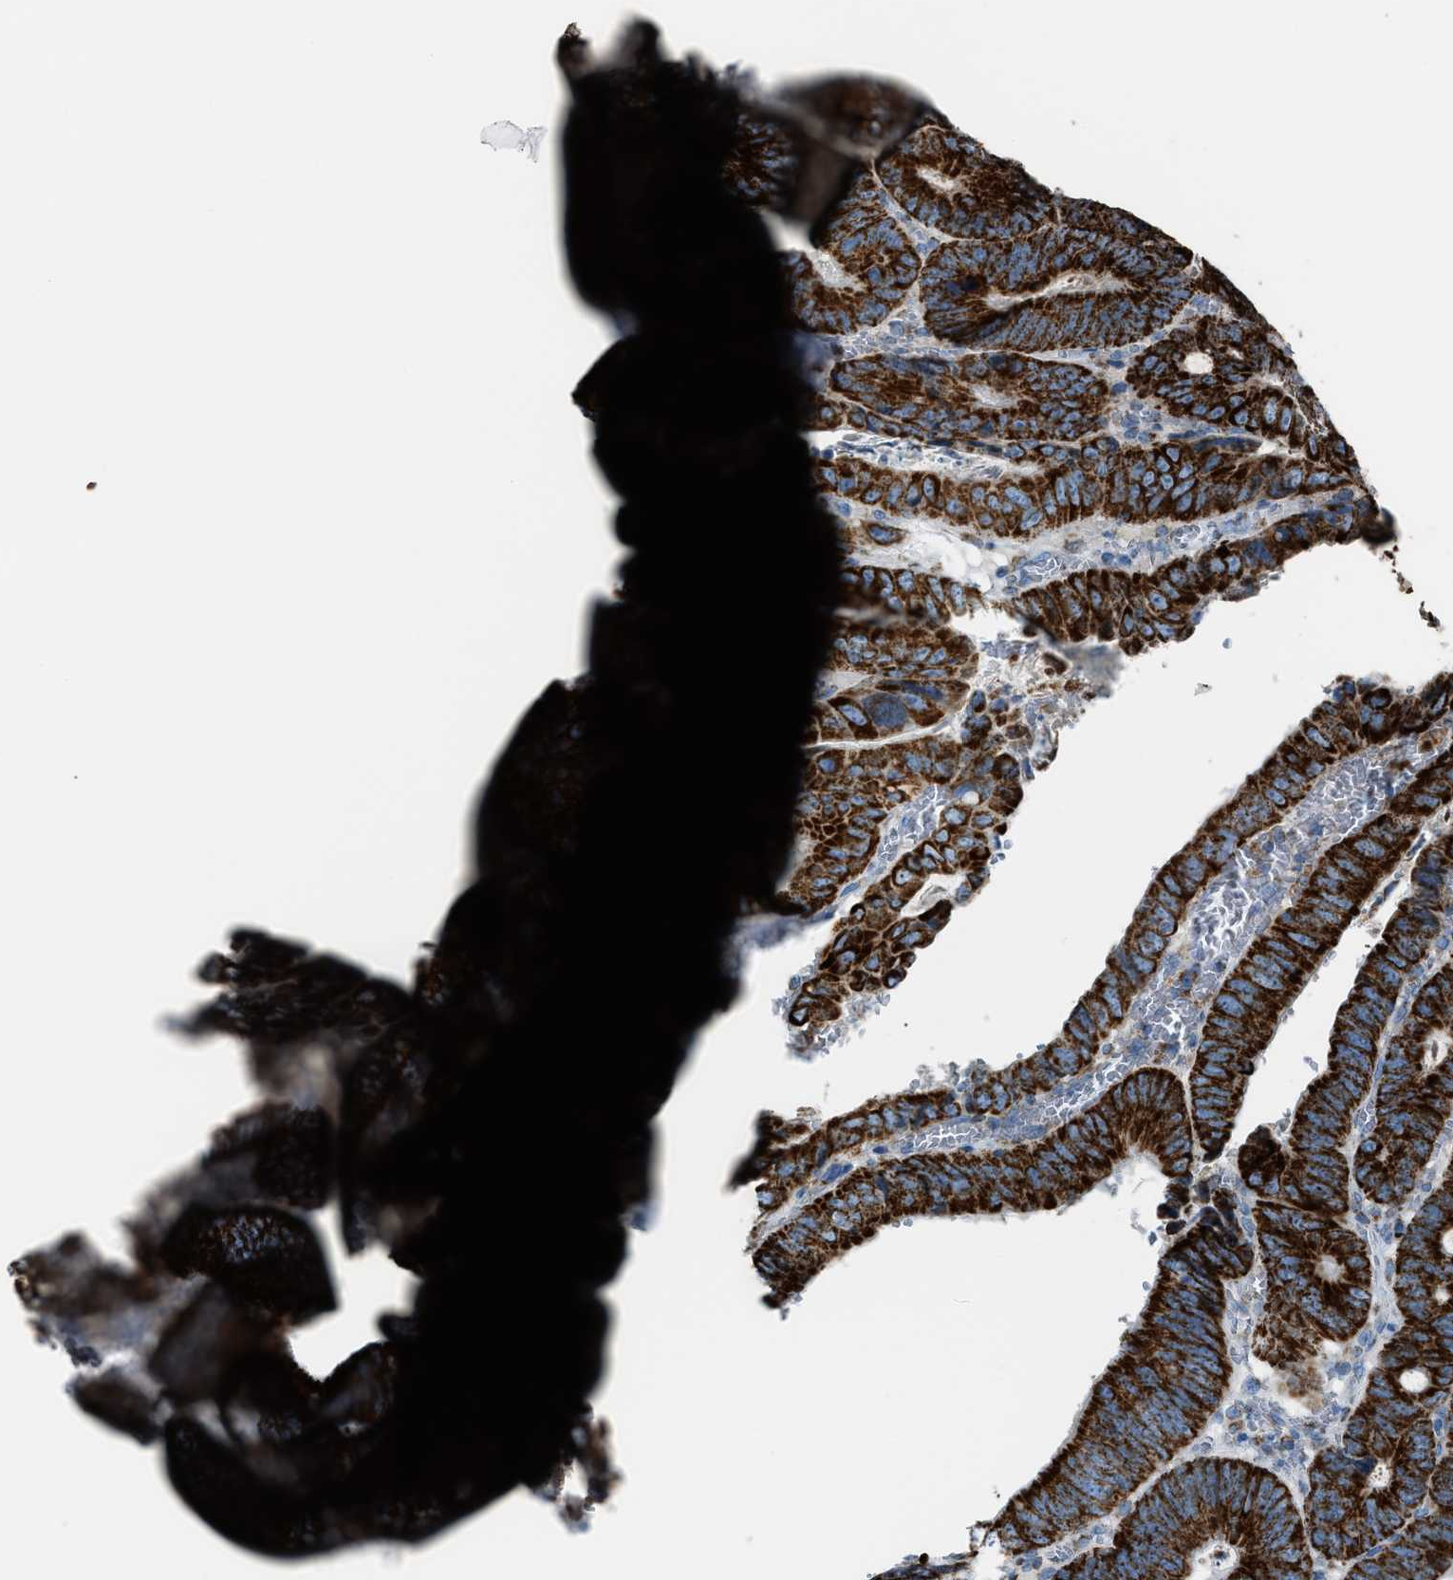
{"staining": {"intensity": "strong", "quantity": ">75%", "location": "cytoplasmic/membranous"}, "tissue": "colorectal cancer", "cell_type": "Tumor cells", "image_type": "cancer", "snomed": [{"axis": "morphology", "description": "Inflammation, NOS"}, {"axis": "morphology", "description": "Adenocarcinoma, NOS"}, {"axis": "topography", "description": "Colon"}], "caption": "A brown stain highlights strong cytoplasmic/membranous positivity of a protein in human colorectal cancer (adenocarcinoma) tumor cells.", "gene": "MDH2", "patient": {"sex": "male", "age": 72}}